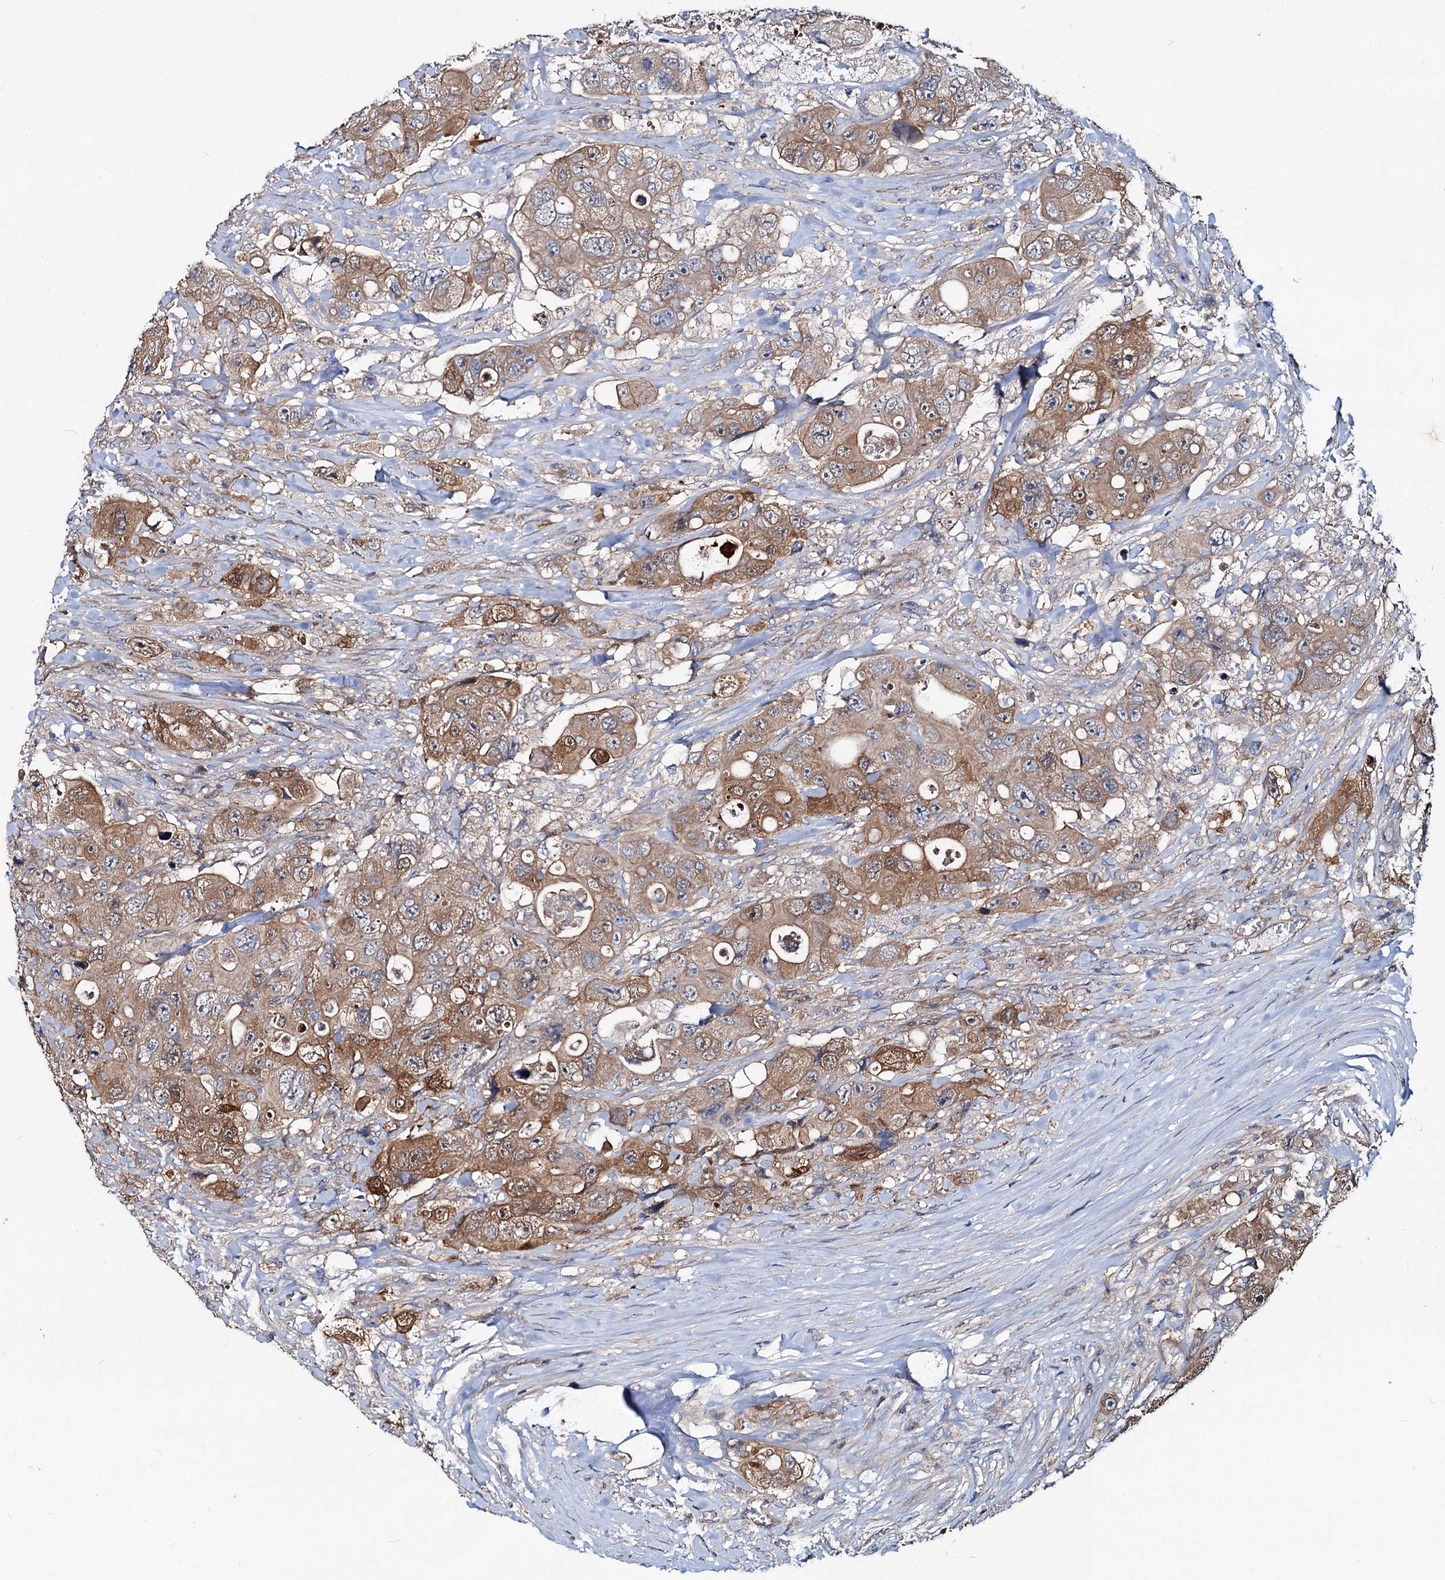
{"staining": {"intensity": "moderate", "quantity": ">75%", "location": "cytoplasmic/membranous"}, "tissue": "colorectal cancer", "cell_type": "Tumor cells", "image_type": "cancer", "snomed": [{"axis": "morphology", "description": "Adenocarcinoma, NOS"}, {"axis": "topography", "description": "Colon"}], "caption": "Adenocarcinoma (colorectal) stained for a protein (brown) demonstrates moderate cytoplasmic/membranous positive expression in about >75% of tumor cells.", "gene": "IDI1", "patient": {"sex": "female", "age": 46}}